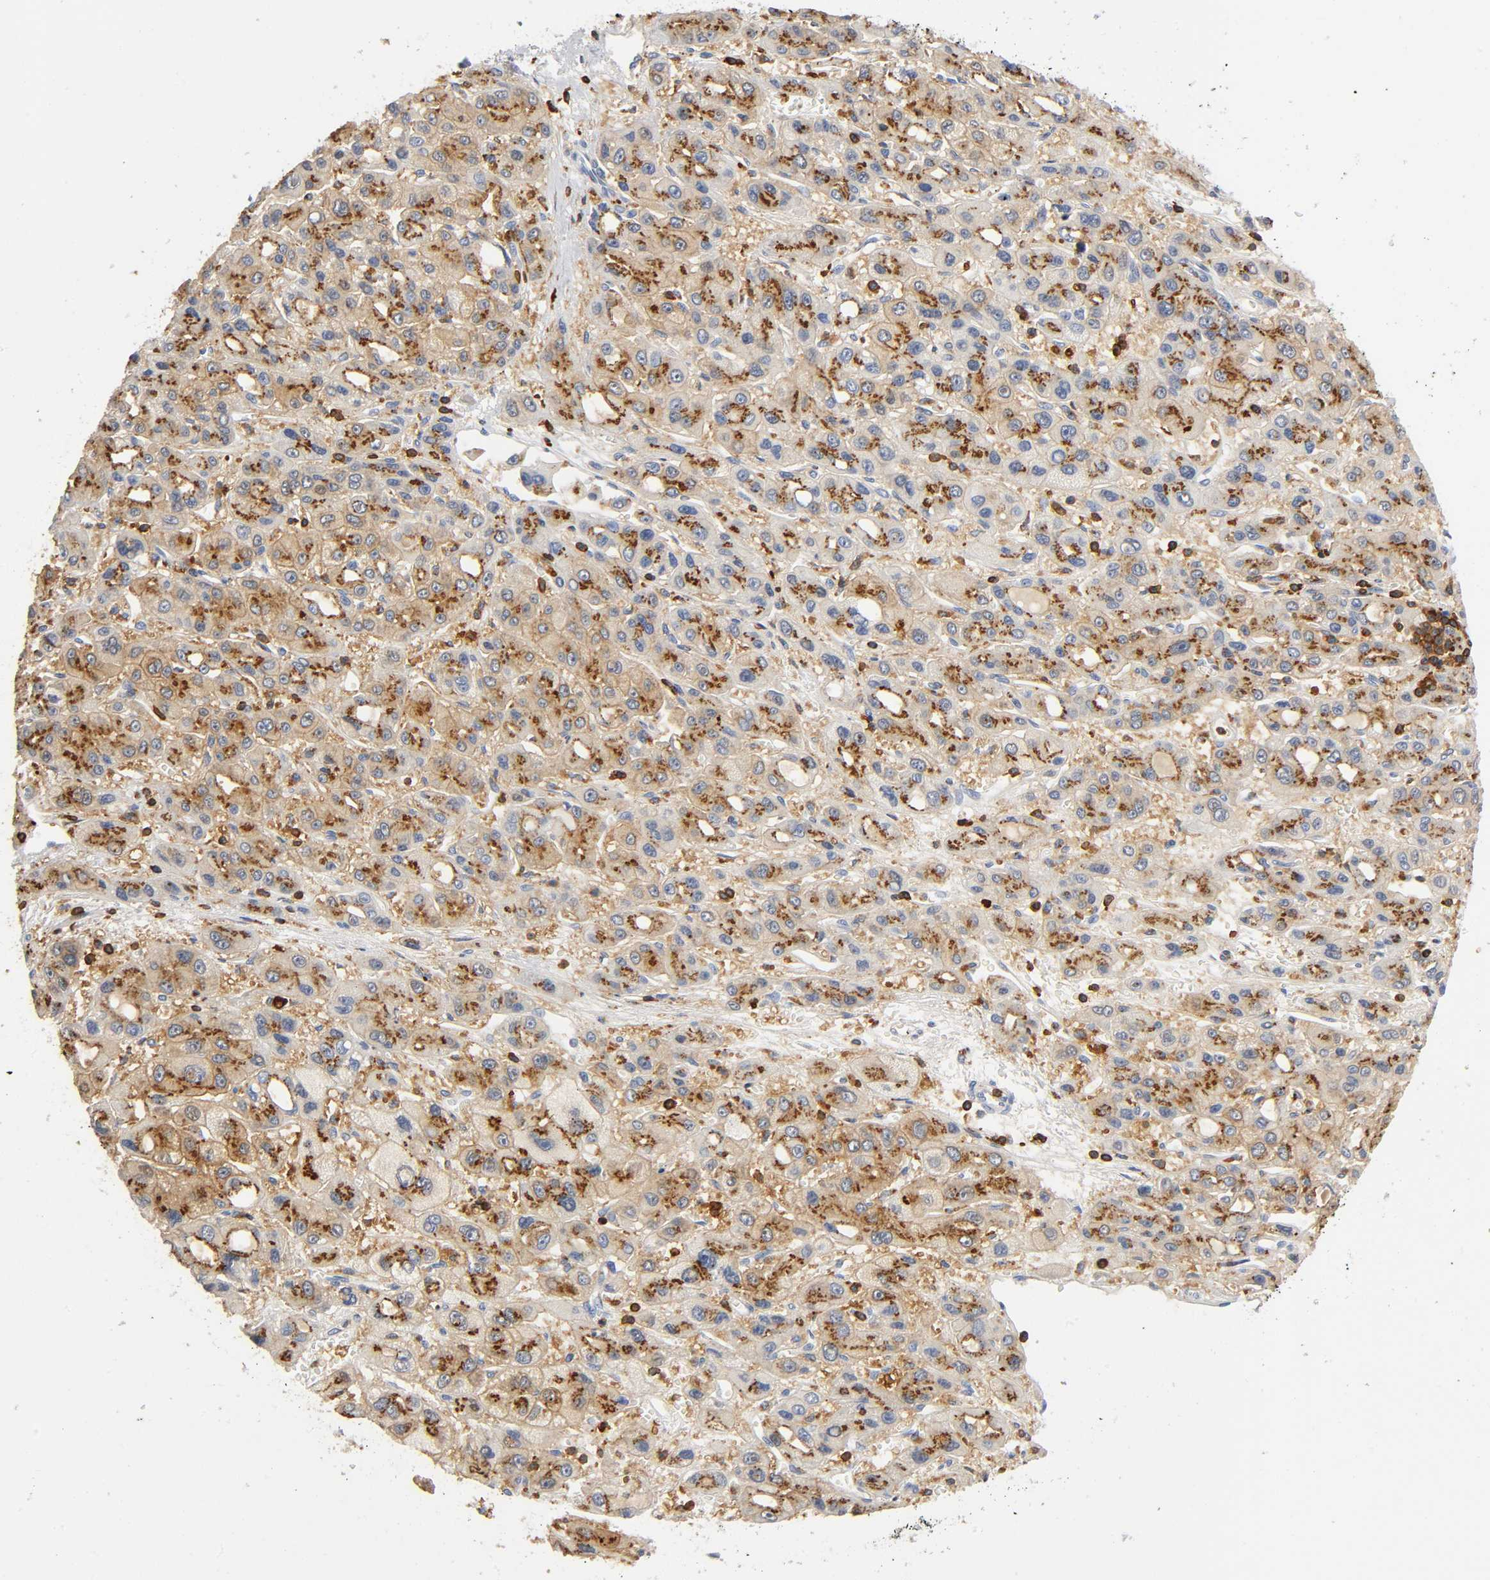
{"staining": {"intensity": "moderate", "quantity": ">75%", "location": "cytoplasmic/membranous"}, "tissue": "liver cancer", "cell_type": "Tumor cells", "image_type": "cancer", "snomed": [{"axis": "morphology", "description": "Carcinoma, Hepatocellular, NOS"}, {"axis": "topography", "description": "Liver"}], "caption": "The micrograph shows immunohistochemical staining of liver cancer (hepatocellular carcinoma). There is moderate cytoplasmic/membranous staining is present in about >75% of tumor cells. The protein of interest is stained brown, and the nuclei are stained in blue (DAB IHC with brightfield microscopy, high magnification).", "gene": "CAPN10", "patient": {"sex": "male", "age": 55}}